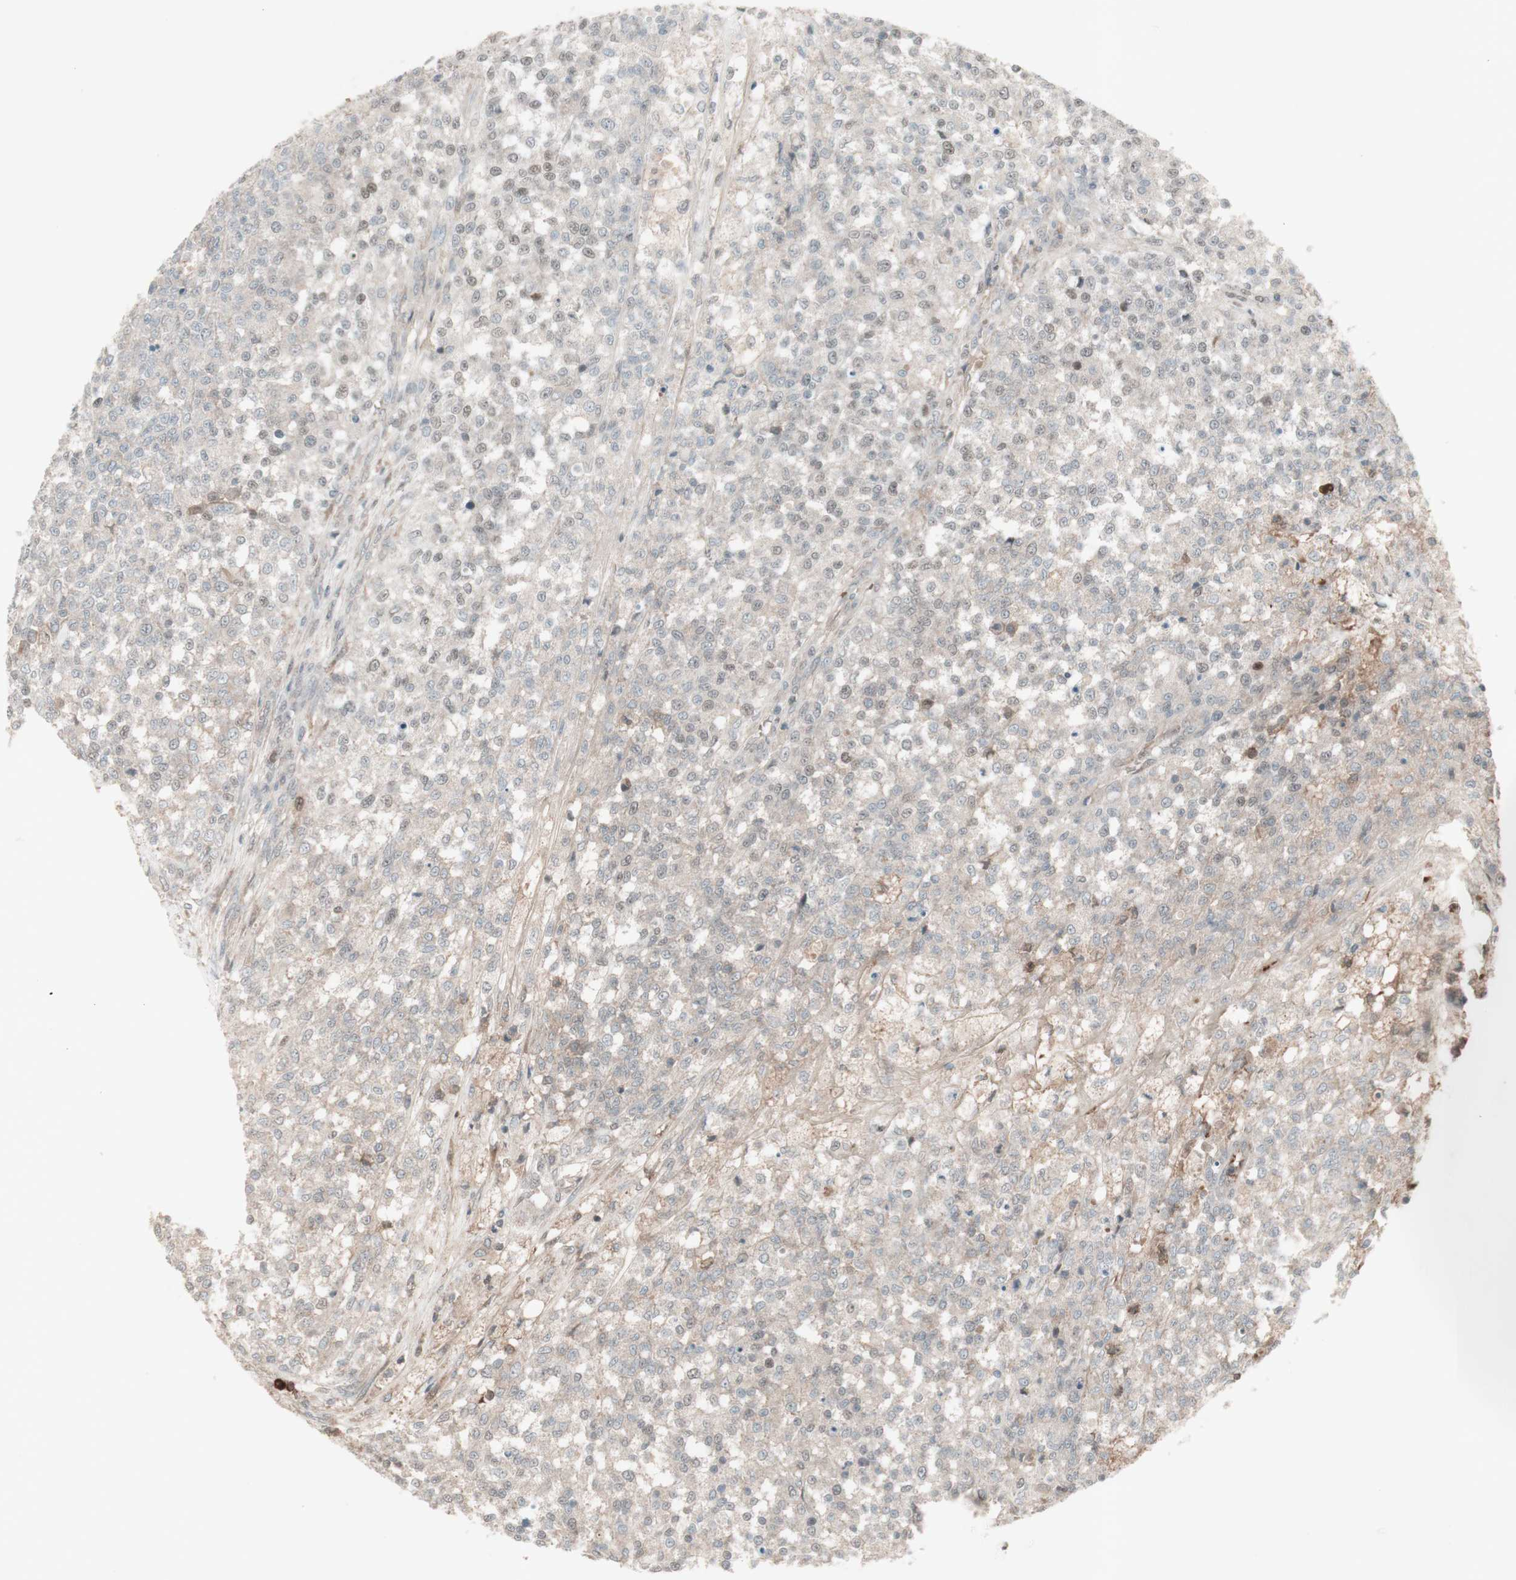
{"staining": {"intensity": "weak", "quantity": "25%-75%", "location": "nuclear"}, "tissue": "testis cancer", "cell_type": "Tumor cells", "image_type": "cancer", "snomed": [{"axis": "morphology", "description": "Seminoma, NOS"}, {"axis": "topography", "description": "Testis"}], "caption": "Immunohistochemistry (IHC) of human testis seminoma displays low levels of weak nuclear positivity in about 25%-75% of tumor cells.", "gene": "MSH6", "patient": {"sex": "male", "age": 59}}